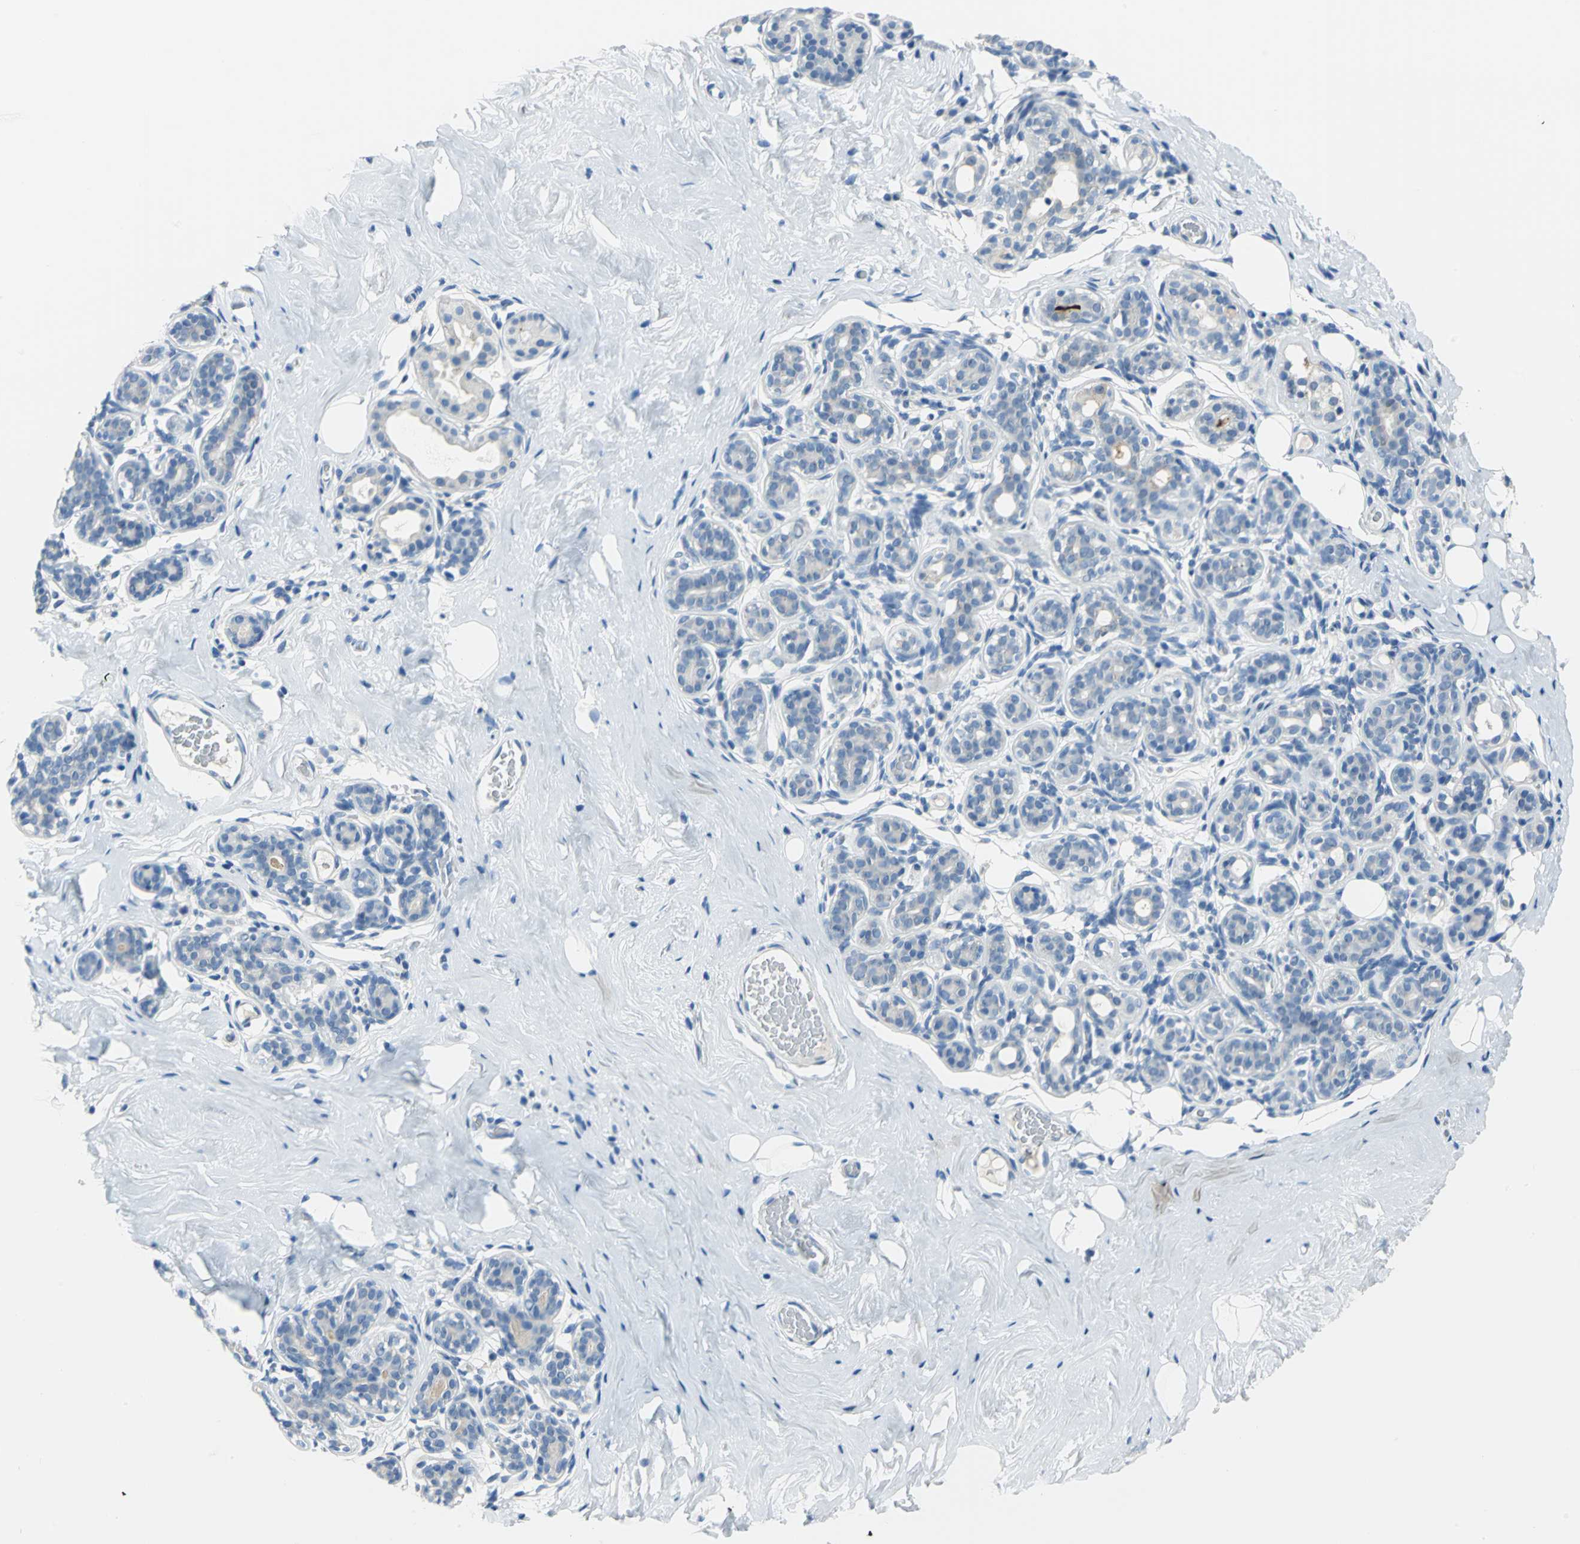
{"staining": {"intensity": "negative", "quantity": "none", "location": "none"}, "tissue": "breast", "cell_type": "Adipocytes", "image_type": "normal", "snomed": [{"axis": "morphology", "description": "Normal tissue, NOS"}, {"axis": "topography", "description": "Breast"}], "caption": "This is a image of immunohistochemistry staining of unremarkable breast, which shows no expression in adipocytes.", "gene": "MUC4", "patient": {"sex": "female", "age": 75}}